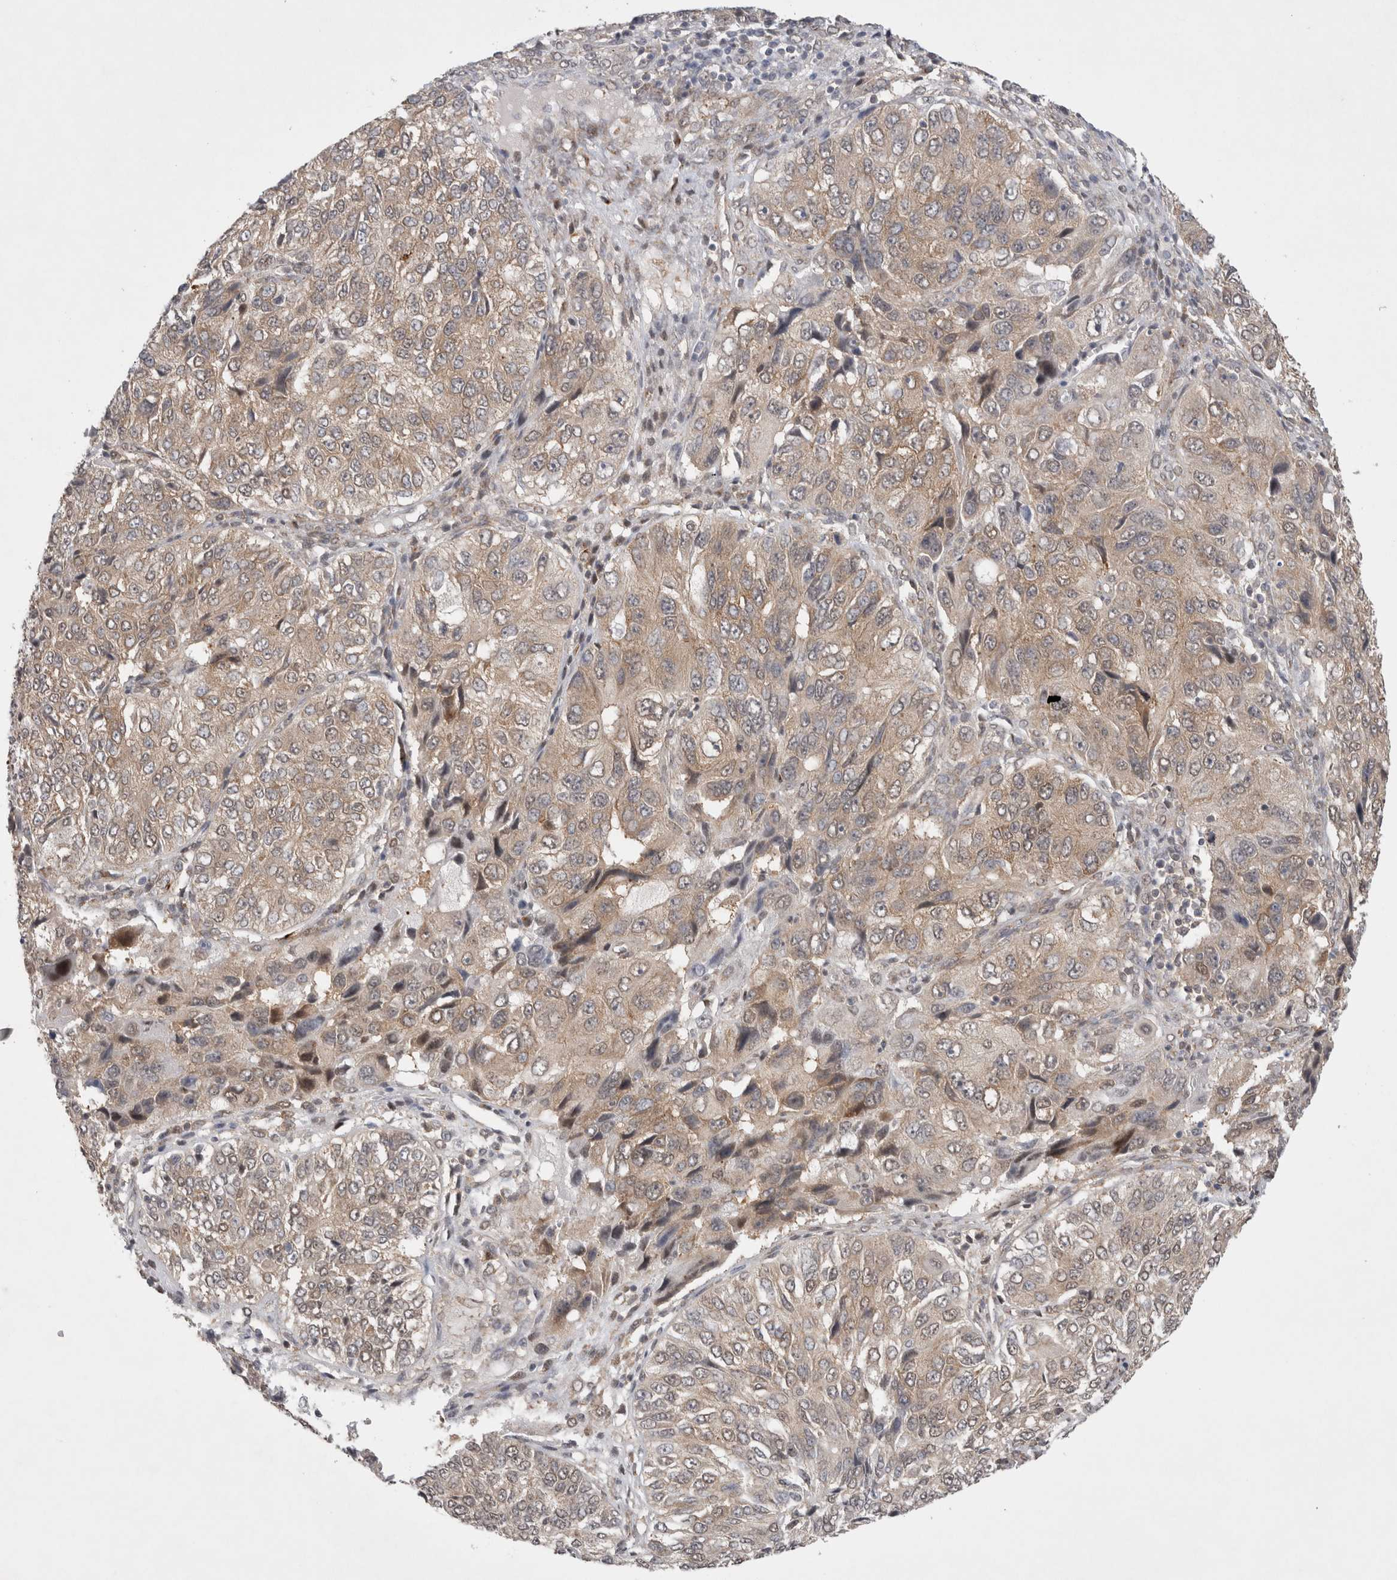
{"staining": {"intensity": "weak", "quantity": "25%-75%", "location": "cytoplasmic/membranous"}, "tissue": "ovarian cancer", "cell_type": "Tumor cells", "image_type": "cancer", "snomed": [{"axis": "morphology", "description": "Carcinoma, endometroid"}, {"axis": "topography", "description": "Ovary"}], "caption": "Immunohistochemical staining of endometroid carcinoma (ovarian) shows low levels of weak cytoplasmic/membranous protein expression in about 25%-75% of tumor cells.", "gene": "WIPF2", "patient": {"sex": "female", "age": 51}}